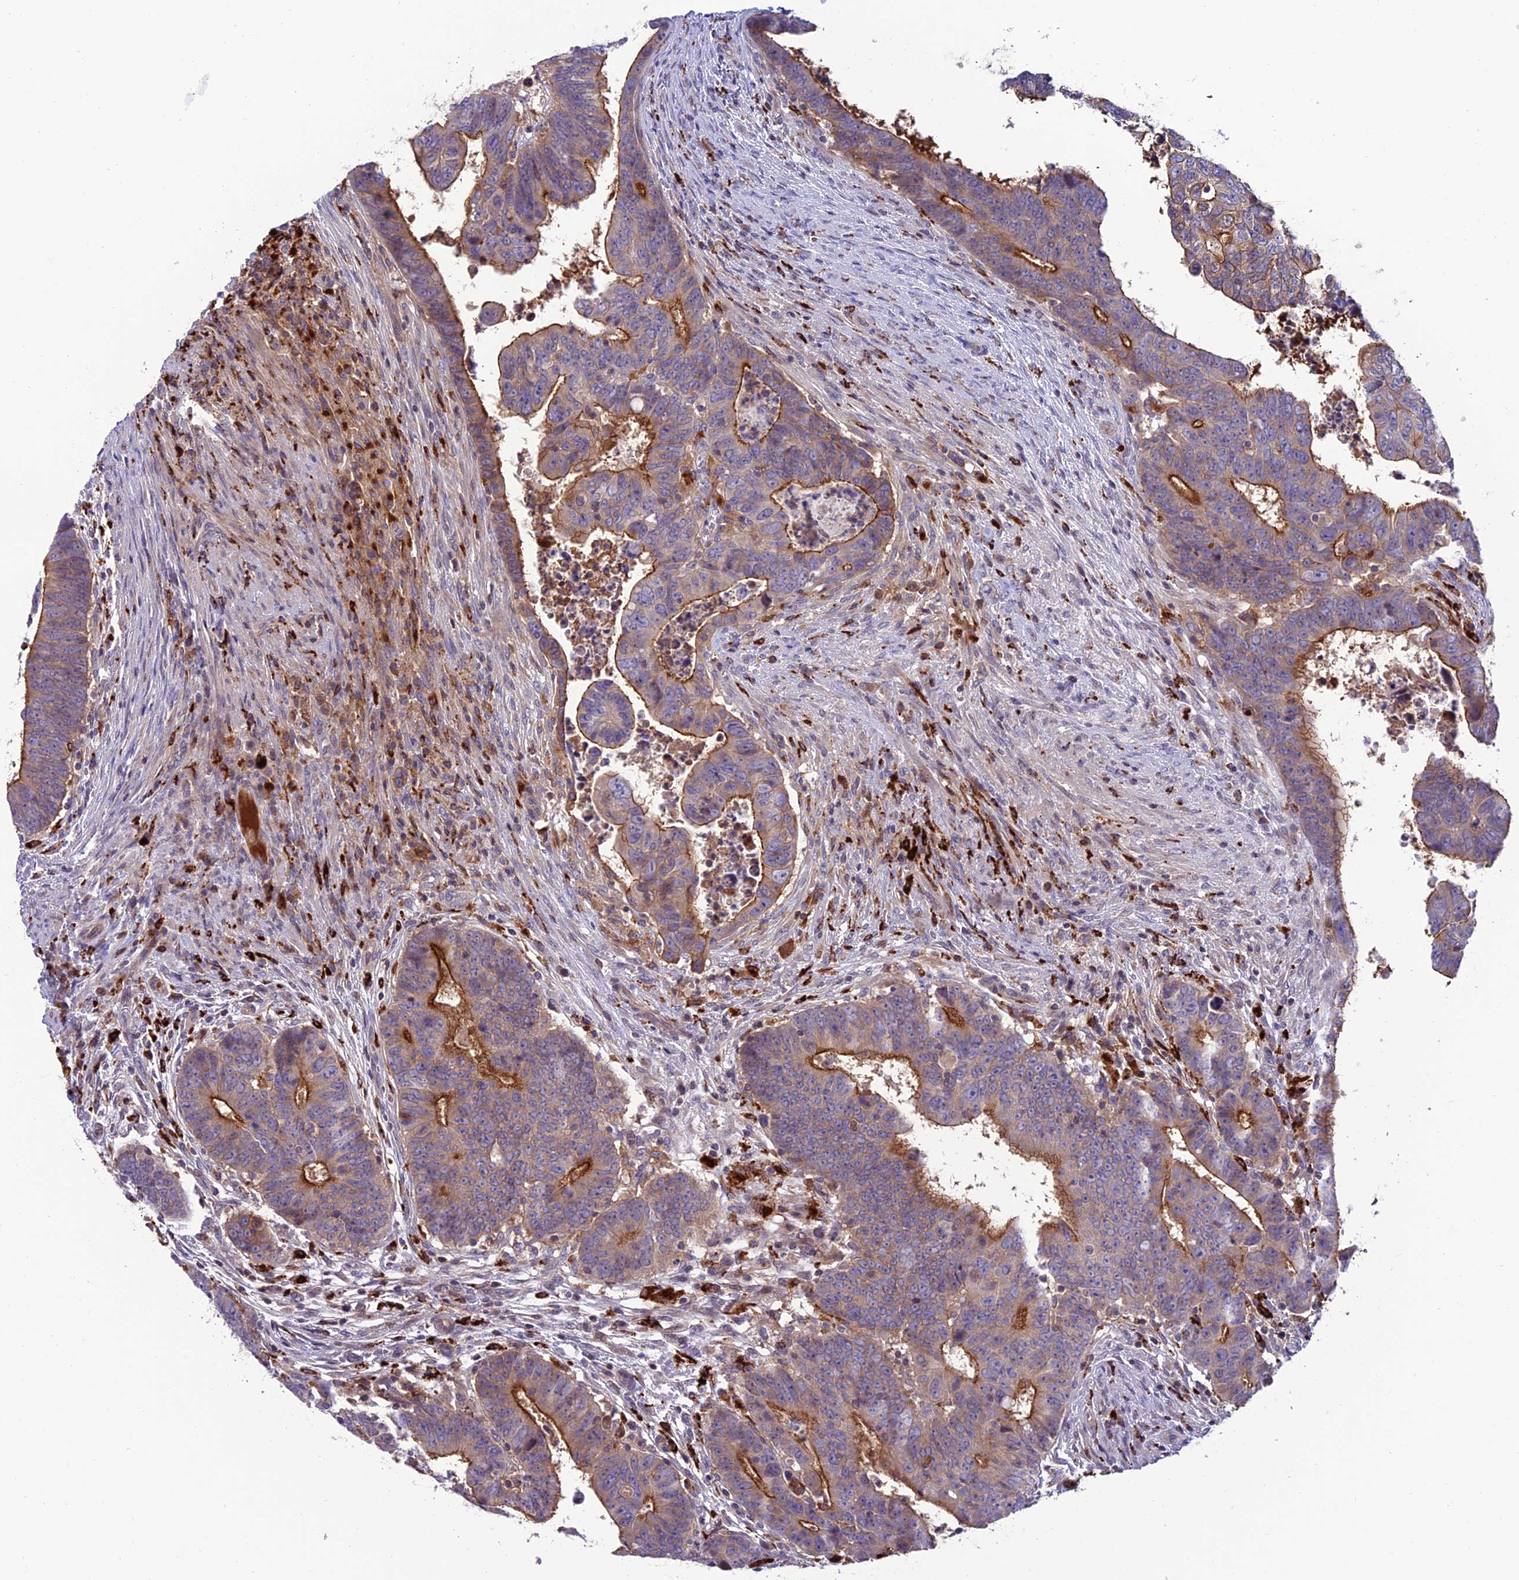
{"staining": {"intensity": "moderate", "quantity": ">75%", "location": "cytoplasmic/membranous"}, "tissue": "colorectal cancer", "cell_type": "Tumor cells", "image_type": "cancer", "snomed": [{"axis": "morphology", "description": "Normal tissue, NOS"}, {"axis": "morphology", "description": "Adenocarcinoma, NOS"}, {"axis": "topography", "description": "Rectum"}], "caption": "Tumor cells reveal medium levels of moderate cytoplasmic/membranous staining in approximately >75% of cells in human adenocarcinoma (colorectal).", "gene": "ARHGEF18", "patient": {"sex": "female", "age": 65}}